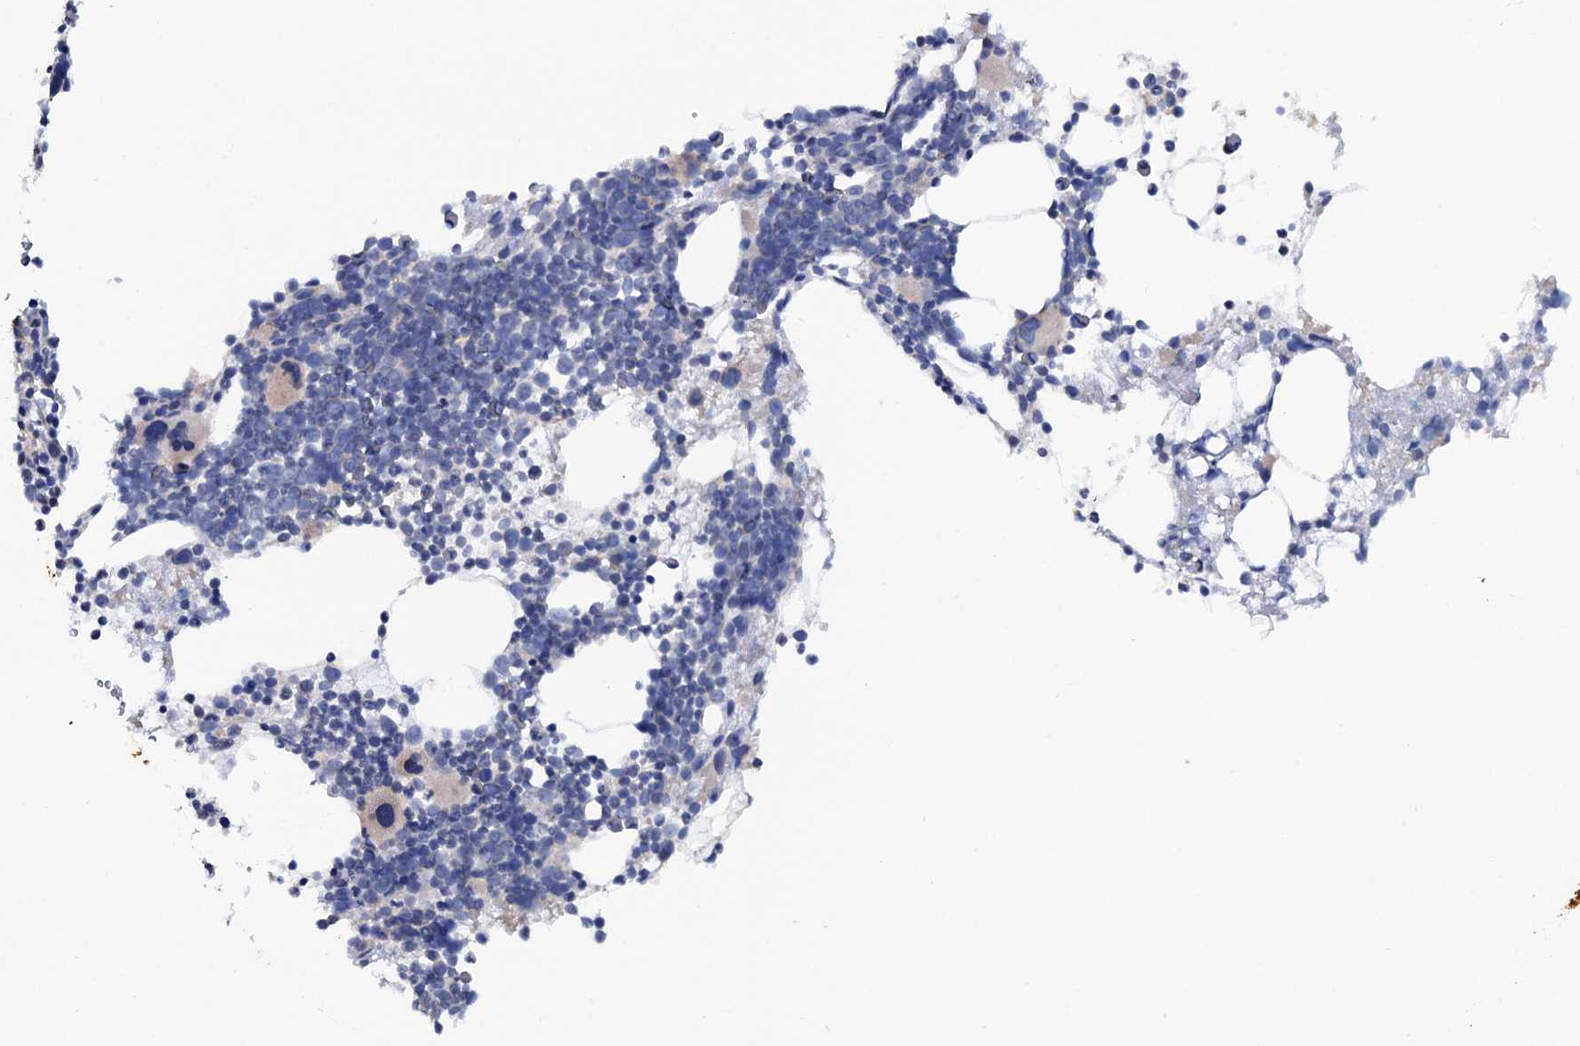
{"staining": {"intensity": "negative", "quantity": "none", "location": "none"}, "tissue": "bone marrow", "cell_type": "Hematopoietic cells", "image_type": "normal", "snomed": [{"axis": "morphology", "description": "Normal tissue, NOS"}, {"axis": "topography", "description": "Bone marrow"}], "caption": "Immunohistochemical staining of benign human bone marrow reveals no significant expression in hematopoietic cells. (DAB (3,3'-diaminobenzidine) immunohistochemistry visualized using brightfield microscopy, high magnification).", "gene": "MRPL48", "patient": {"sex": "female", "age": 52}}